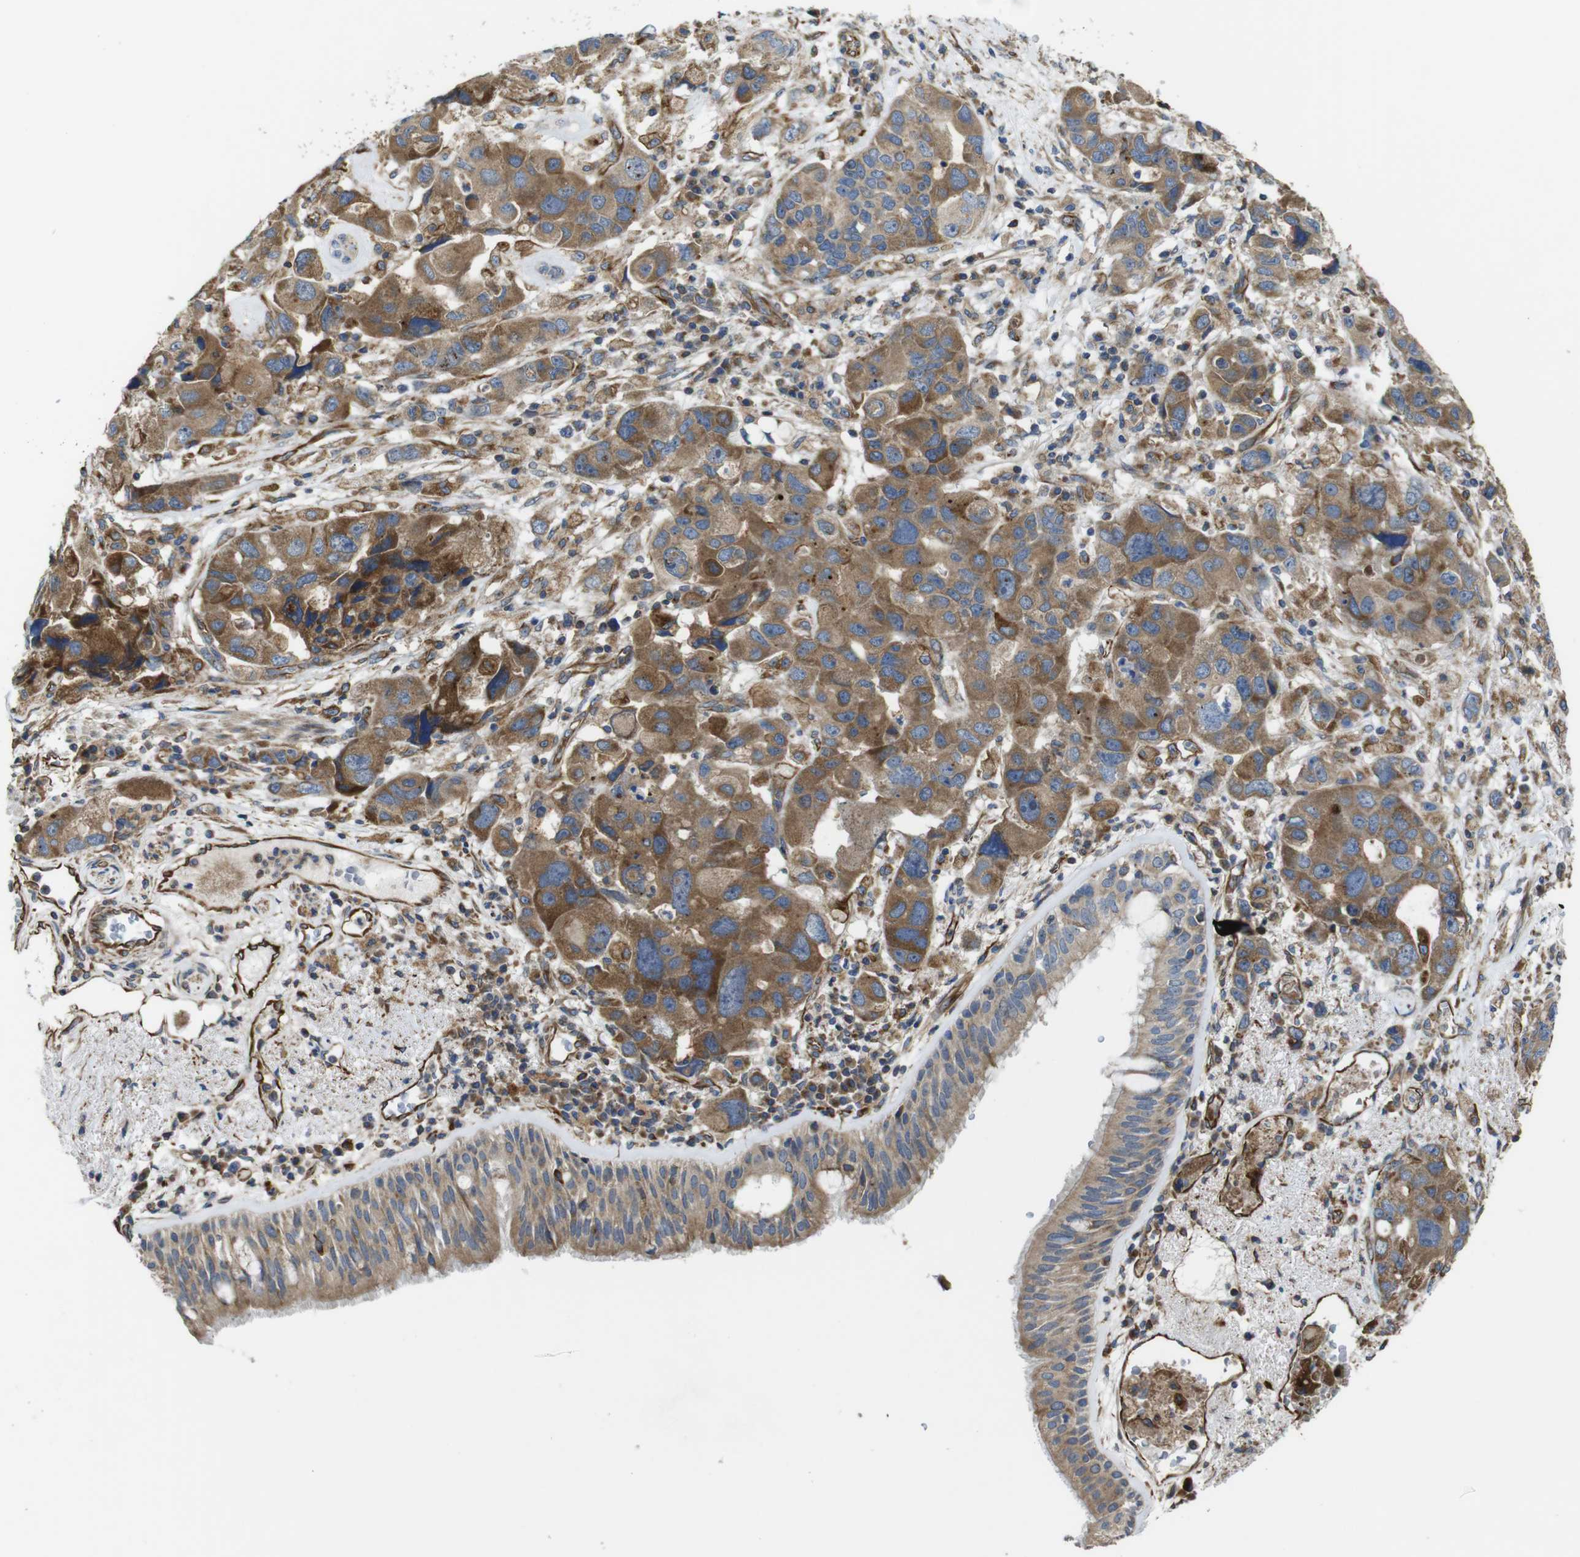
{"staining": {"intensity": "moderate", "quantity": ">75%", "location": "cytoplasmic/membranous"}, "tissue": "bronchus", "cell_type": "Respiratory epithelial cells", "image_type": "normal", "snomed": [{"axis": "morphology", "description": "Normal tissue, NOS"}, {"axis": "morphology", "description": "Adenocarcinoma, NOS"}, {"axis": "morphology", "description": "Adenocarcinoma, metastatic, NOS"}, {"axis": "topography", "description": "Lymph node"}, {"axis": "topography", "description": "Bronchus"}, {"axis": "topography", "description": "Lung"}], "caption": "Bronchus stained with DAB (3,3'-diaminobenzidine) immunohistochemistry (IHC) displays medium levels of moderate cytoplasmic/membranous staining in about >75% of respiratory epithelial cells.", "gene": "POMK", "patient": {"sex": "female", "age": 54}}